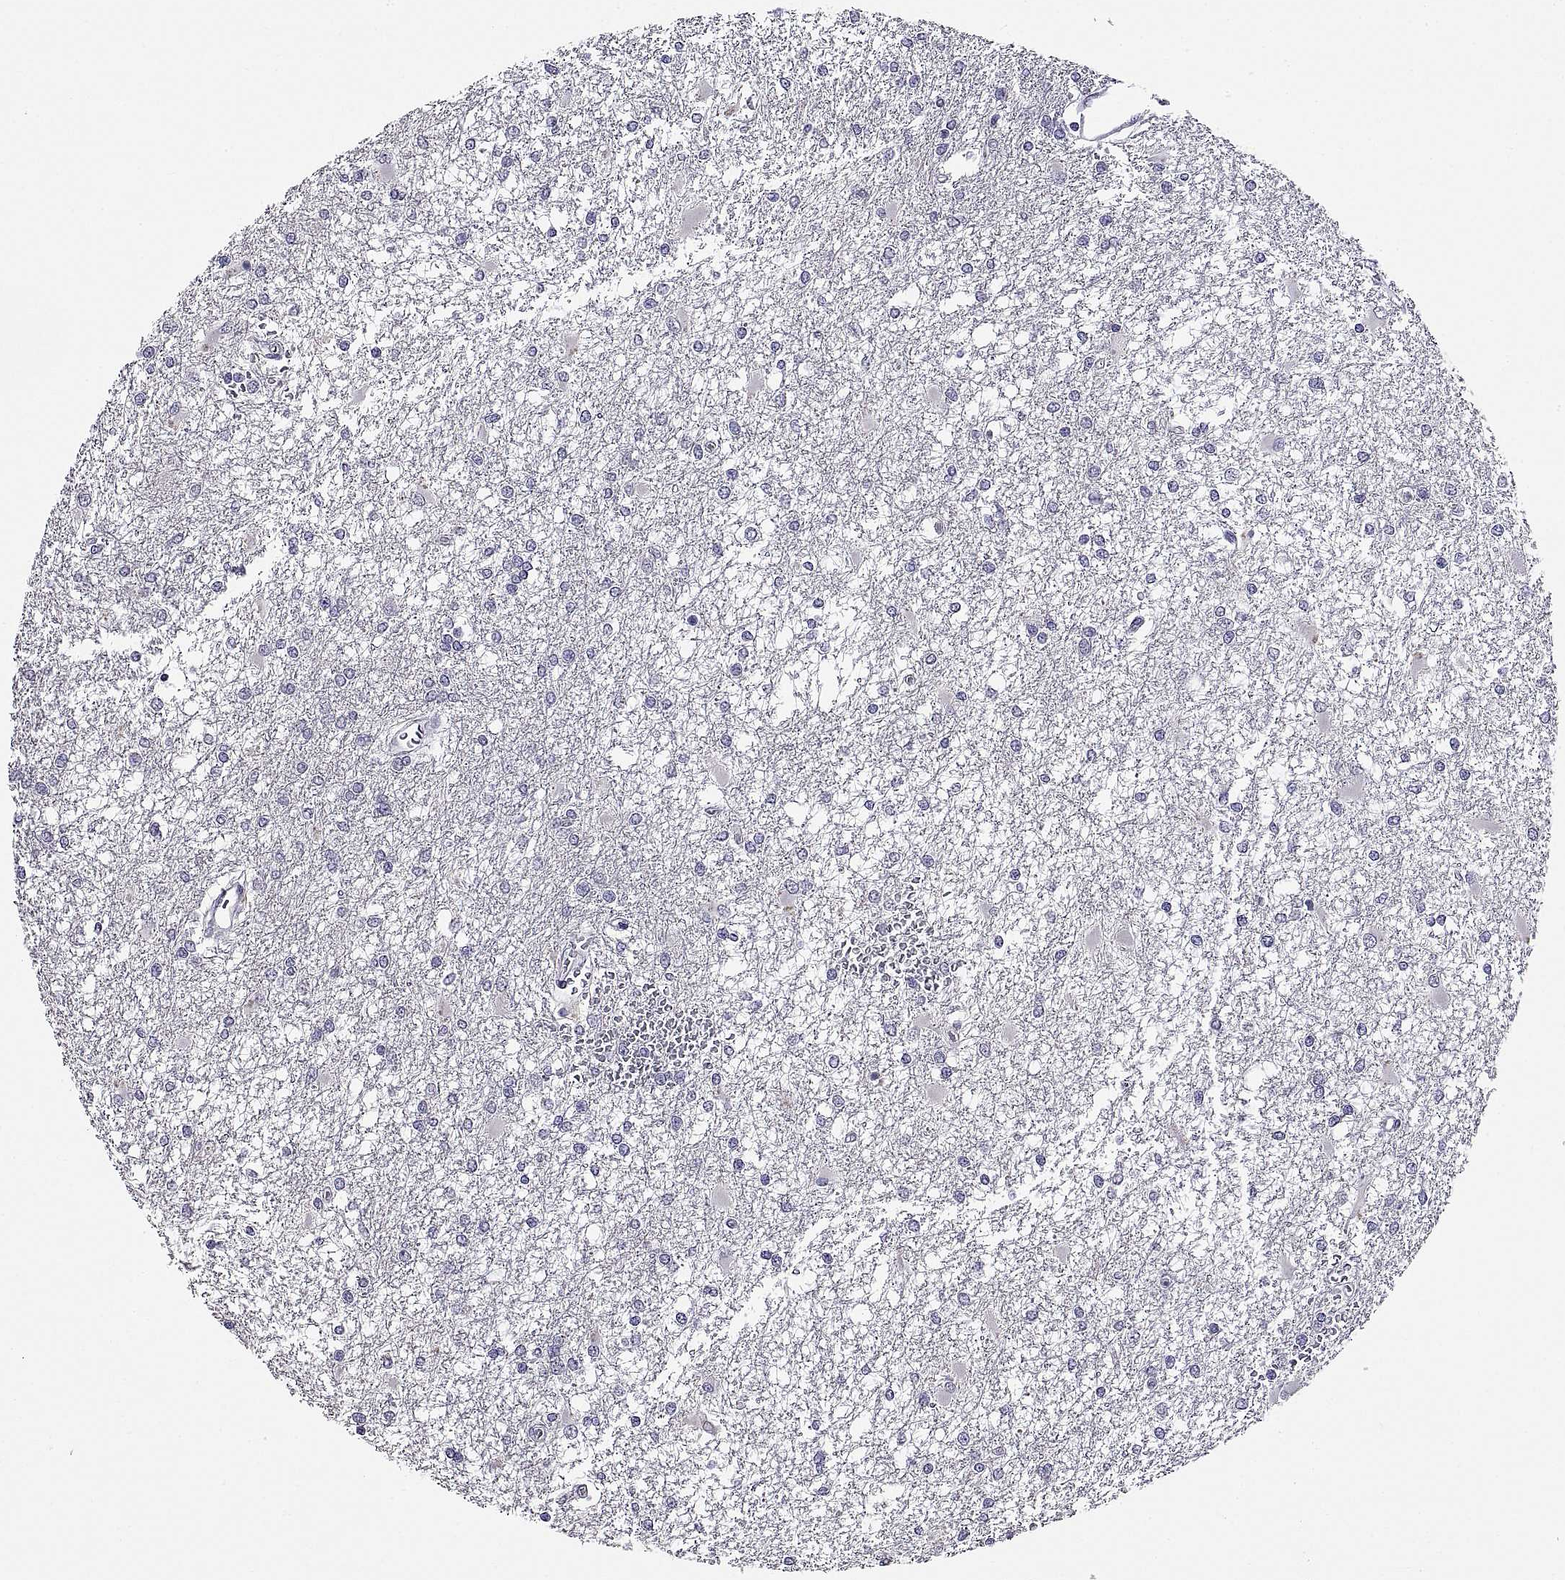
{"staining": {"intensity": "negative", "quantity": "none", "location": "none"}, "tissue": "glioma", "cell_type": "Tumor cells", "image_type": "cancer", "snomed": [{"axis": "morphology", "description": "Glioma, malignant, High grade"}, {"axis": "topography", "description": "Cerebral cortex"}], "caption": "This is a histopathology image of immunohistochemistry (IHC) staining of glioma, which shows no staining in tumor cells. (Immunohistochemistry, brightfield microscopy, high magnification).", "gene": "MS4A1", "patient": {"sex": "male", "age": 79}}